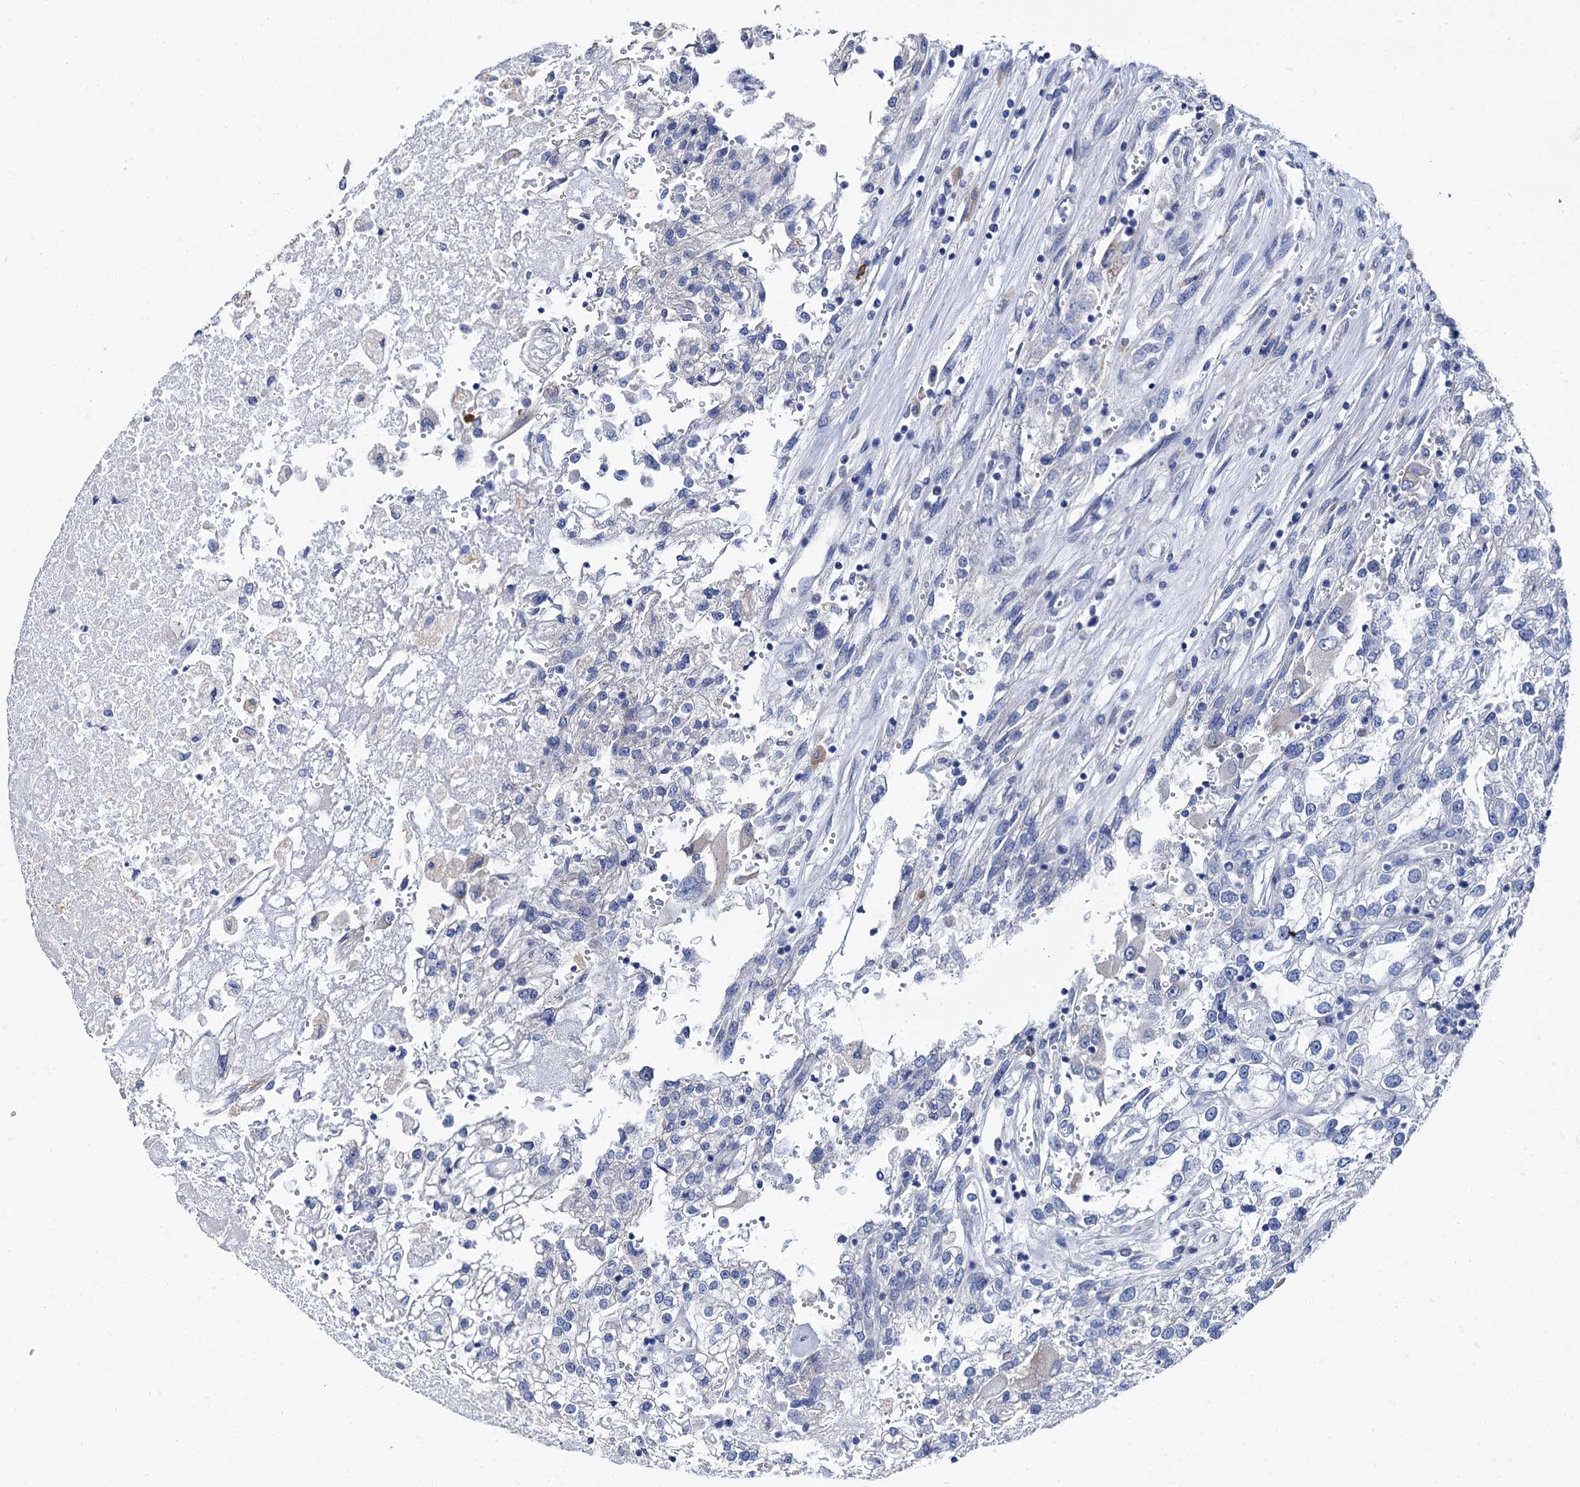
{"staining": {"intensity": "negative", "quantity": "none", "location": "none"}, "tissue": "renal cancer", "cell_type": "Tumor cells", "image_type": "cancer", "snomed": [{"axis": "morphology", "description": "Adenocarcinoma, NOS"}, {"axis": "topography", "description": "Kidney"}], "caption": "Adenocarcinoma (renal) stained for a protein using immunohistochemistry (IHC) reveals no staining tumor cells.", "gene": "FOXR2", "patient": {"sex": "female", "age": 52}}